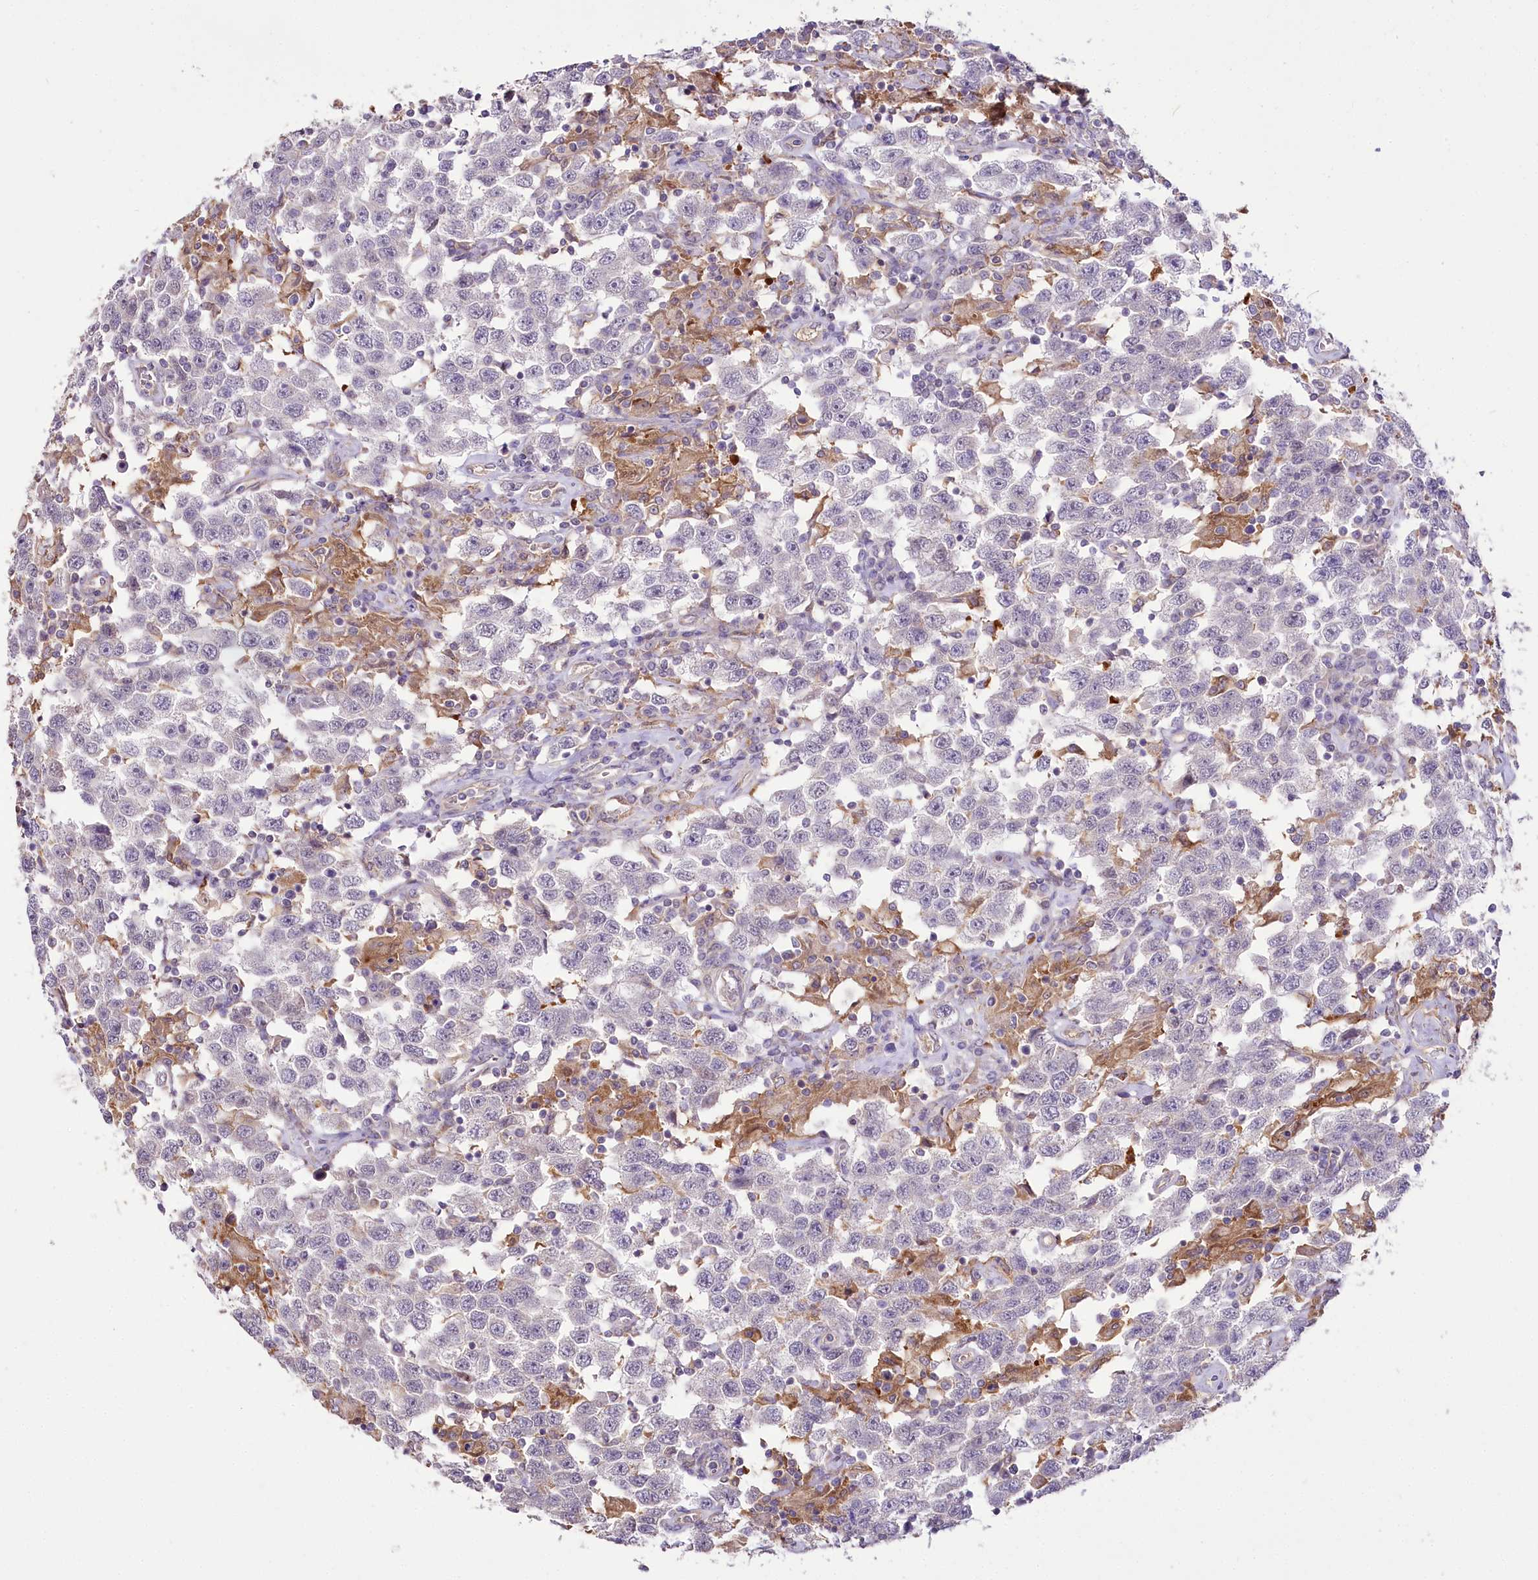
{"staining": {"intensity": "negative", "quantity": "none", "location": "none"}, "tissue": "testis cancer", "cell_type": "Tumor cells", "image_type": "cancer", "snomed": [{"axis": "morphology", "description": "Seminoma, NOS"}, {"axis": "topography", "description": "Testis"}], "caption": "A photomicrograph of seminoma (testis) stained for a protein reveals no brown staining in tumor cells.", "gene": "DPYD", "patient": {"sex": "male", "age": 41}}